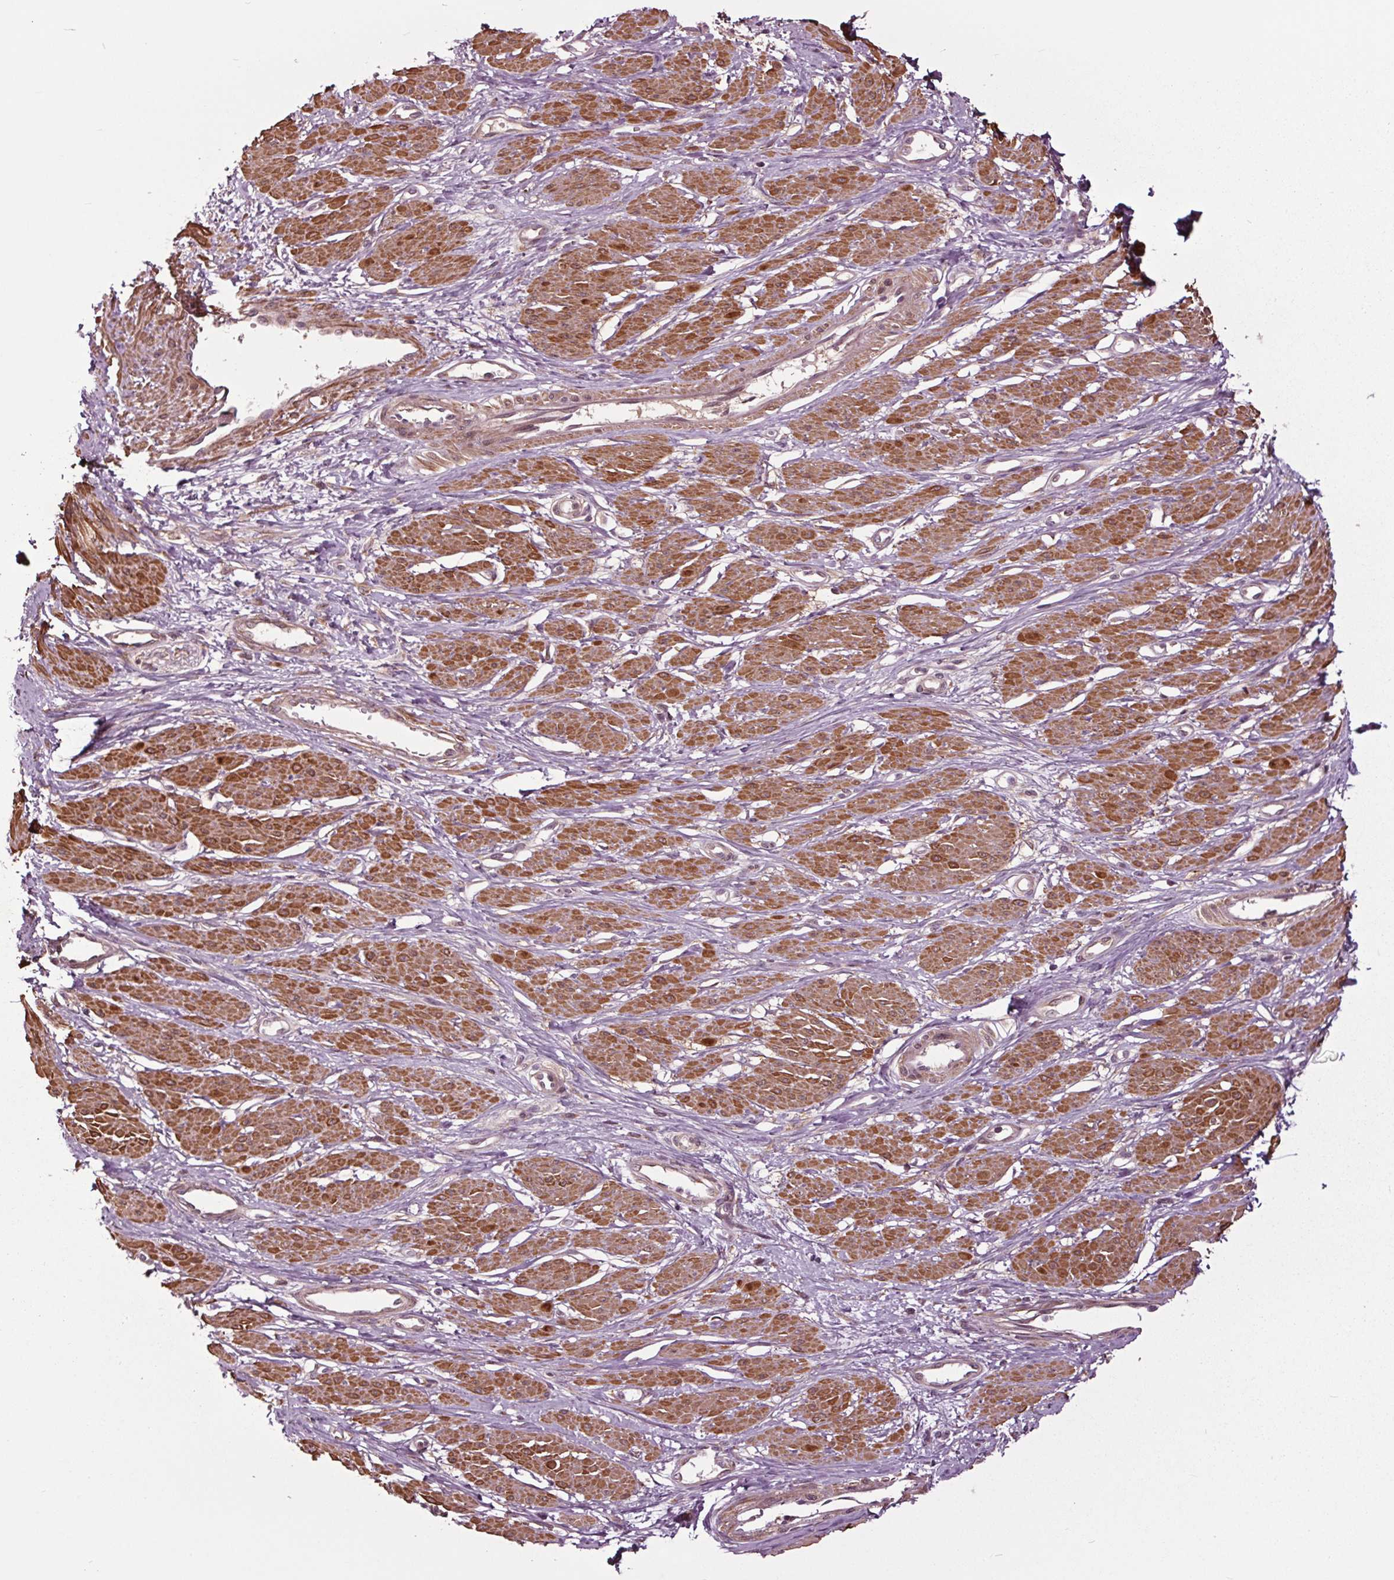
{"staining": {"intensity": "strong", "quantity": ">75%", "location": "cytoplasmic/membranous"}, "tissue": "smooth muscle", "cell_type": "Smooth muscle cells", "image_type": "normal", "snomed": [{"axis": "morphology", "description": "Normal tissue, NOS"}, {"axis": "topography", "description": "Smooth muscle"}, {"axis": "topography", "description": "Uterus"}], "caption": "This is a photomicrograph of immunohistochemistry staining of normal smooth muscle, which shows strong expression in the cytoplasmic/membranous of smooth muscle cells.", "gene": "HAUS5", "patient": {"sex": "female", "age": 39}}